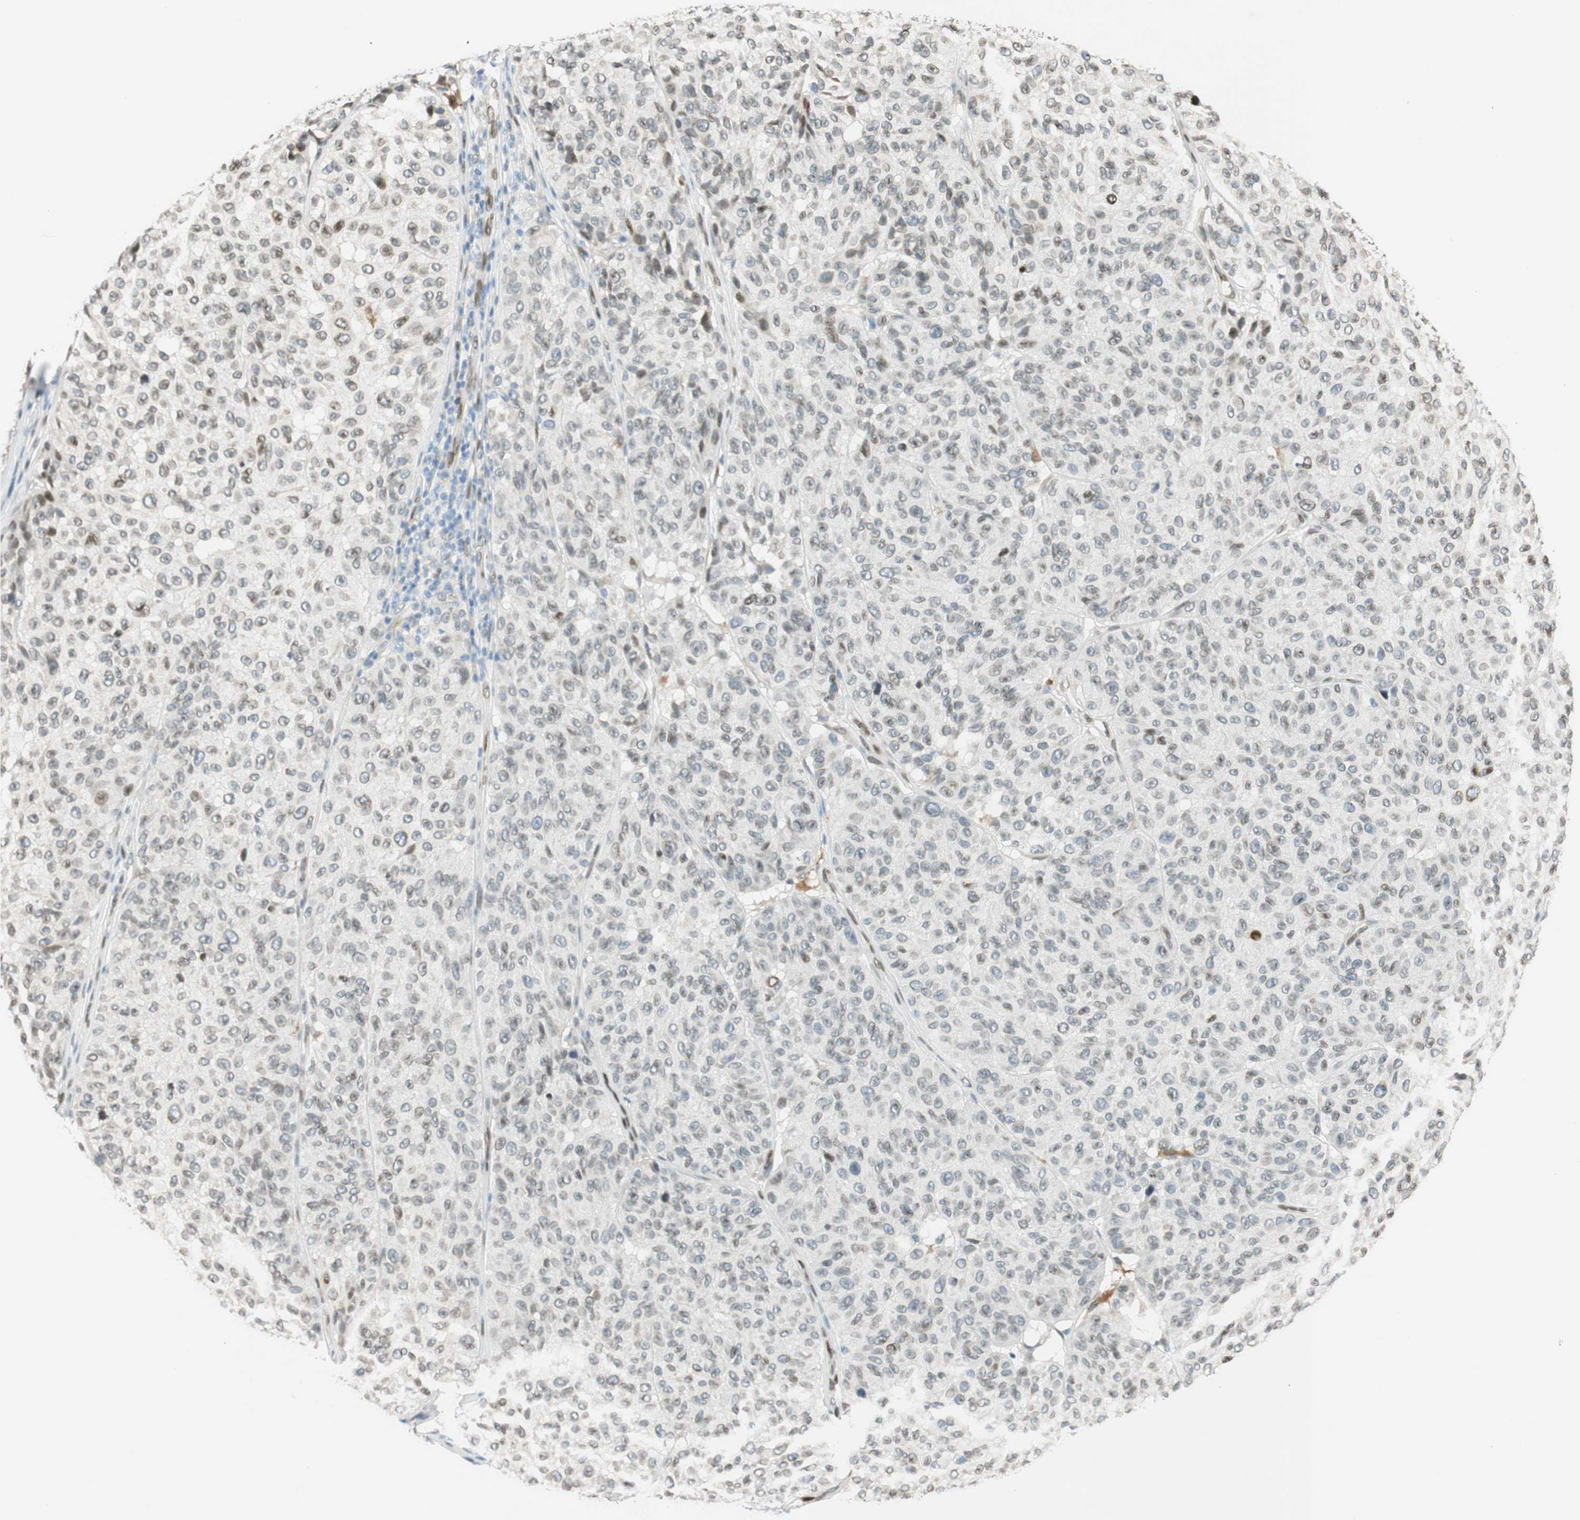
{"staining": {"intensity": "negative", "quantity": "none", "location": "none"}, "tissue": "melanoma", "cell_type": "Tumor cells", "image_type": "cancer", "snomed": [{"axis": "morphology", "description": "Malignant melanoma, NOS"}, {"axis": "topography", "description": "Skin"}], "caption": "Tumor cells are negative for protein expression in human malignant melanoma.", "gene": "TMEM260", "patient": {"sex": "female", "age": 46}}